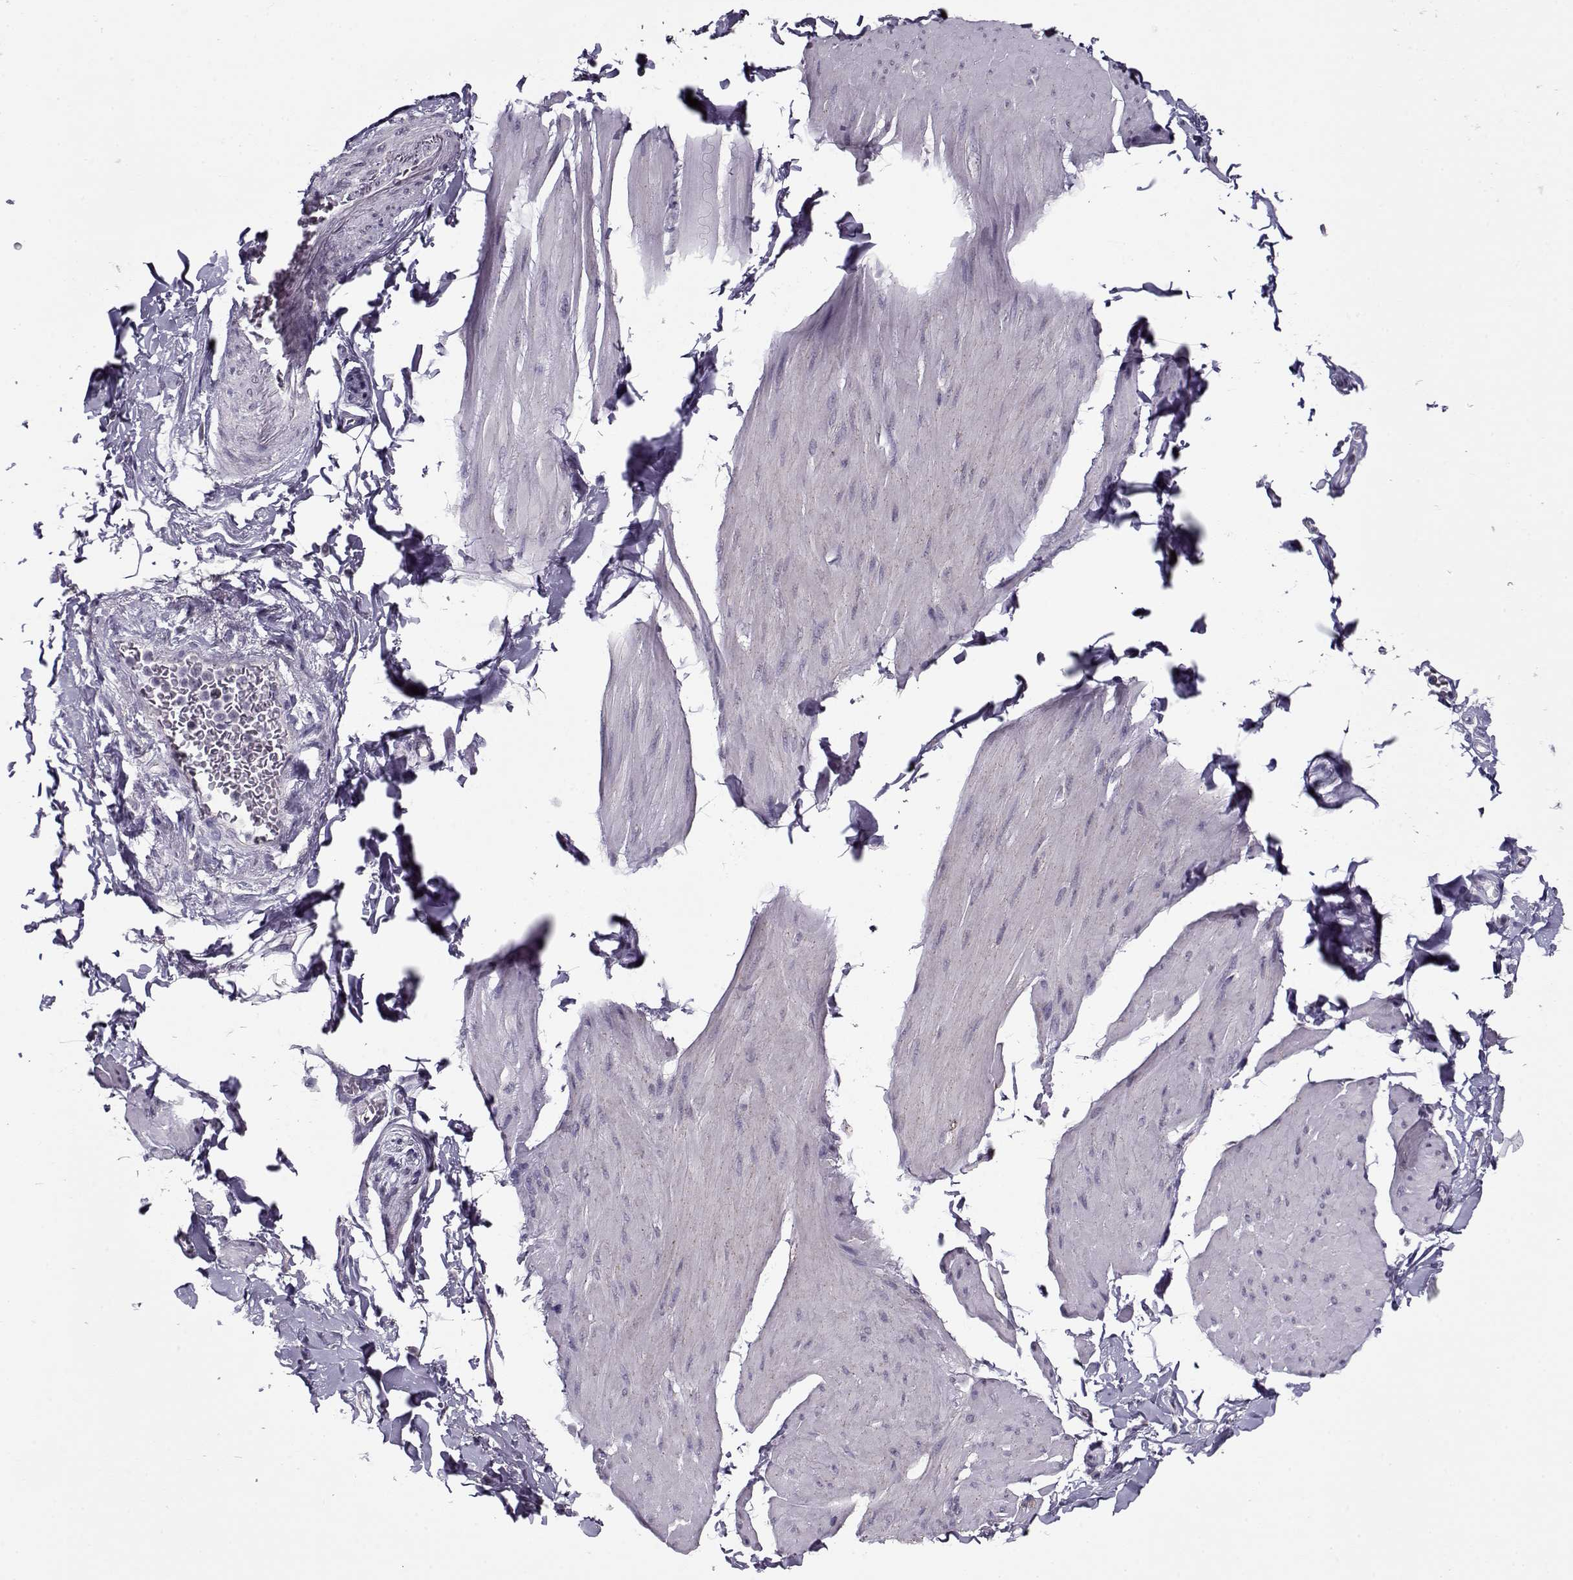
{"staining": {"intensity": "negative", "quantity": "none", "location": "none"}, "tissue": "smooth muscle", "cell_type": "Smooth muscle cells", "image_type": "normal", "snomed": [{"axis": "morphology", "description": "Normal tissue, NOS"}, {"axis": "topography", "description": "Adipose tissue"}, {"axis": "topography", "description": "Smooth muscle"}, {"axis": "topography", "description": "Peripheral nerve tissue"}], "caption": "This image is of benign smooth muscle stained with immunohistochemistry (IHC) to label a protein in brown with the nuclei are counter-stained blue. There is no staining in smooth muscle cells.", "gene": "SEC16B", "patient": {"sex": "male", "age": 83}}